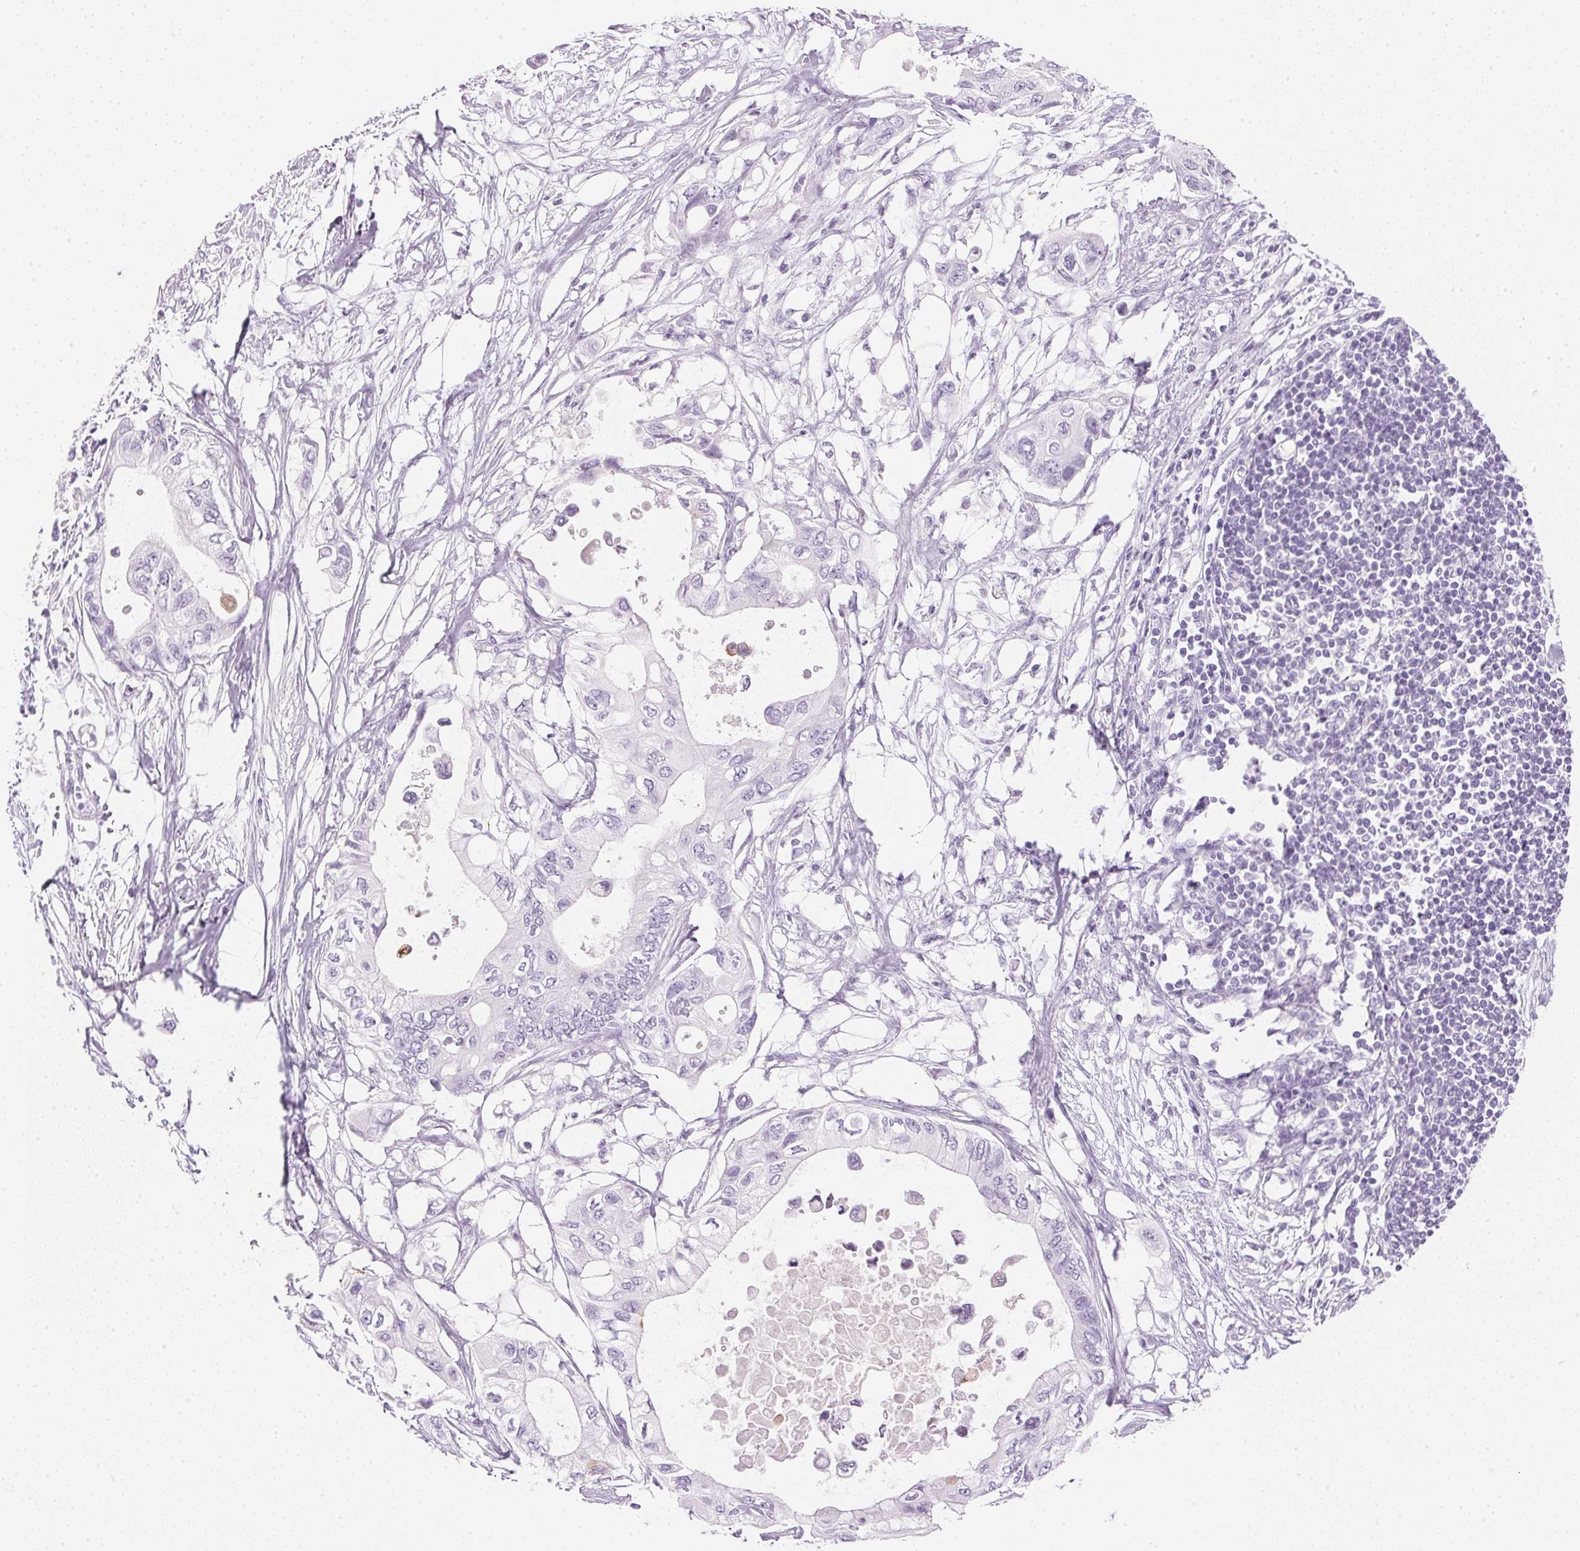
{"staining": {"intensity": "negative", "quantity": "none", "location": "none"}, "tissue": "pancreatic cancer", "cell_type": "Tumor cells", "image_type": "cancer", "snomed": [{"axis": "morphology", "description": "Adenocarcinoma, NOS"}, {"axis": "topography", "description": "Pancreas"}], "caption": "IHC of pancreatic cancer (adenocarcinoma) demonstrates no expression in tumor cells. (Stains: DAB (3,3'-diaminobenzidine) immunohistochemistry (IHC) with hematoxylin counter stain, Microscopy: brightfield microscopy at high magnification).", "gene": "IGFBP1", "patient": {"sex": "female", "age": 63}}